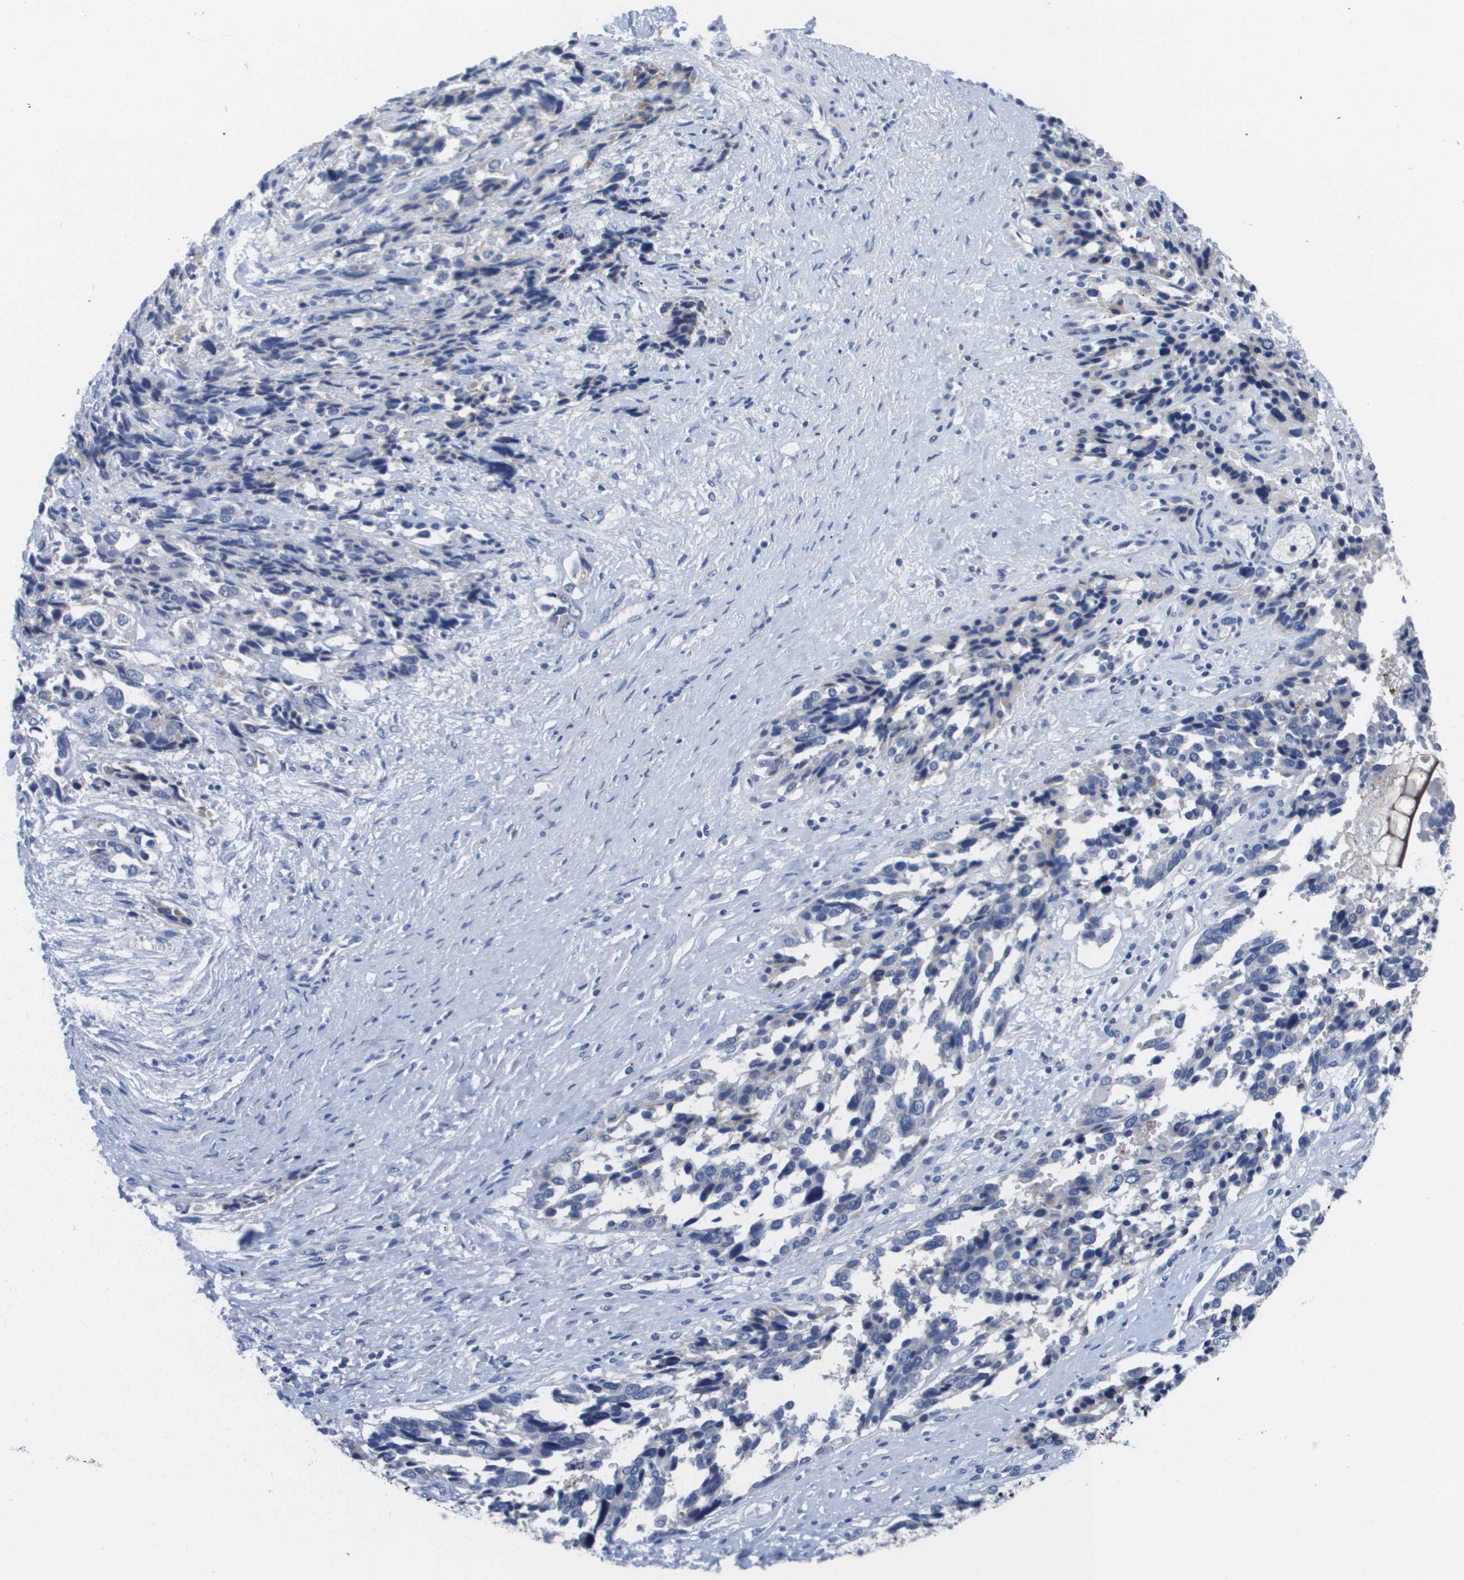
{"staining": {"intensity": "negative", "quantity": "none", "location": "none"}, "tissue": "ovarian cancer", "cell_type": "Tumor cells", "image_type": "cancer", "snomed": [{"axis": "morphology", "description": "Cystadenocarcinoma, serous, NOS"}, {"axis": "topography", "description": "Ovary"}], "caption": "A high-resolution histopathology image shows IHC staining of ovarian cancer (serous cystadenocarcinoma), which reveals no significant staining in tumor cells. (Stains: DAB immunohistochemistry with hematoxylin counter stain, Microscopy: brightfield microscopy at high magnification).", "gene": "MS4A1", "patient": {"sex": "female", "age": 44}}